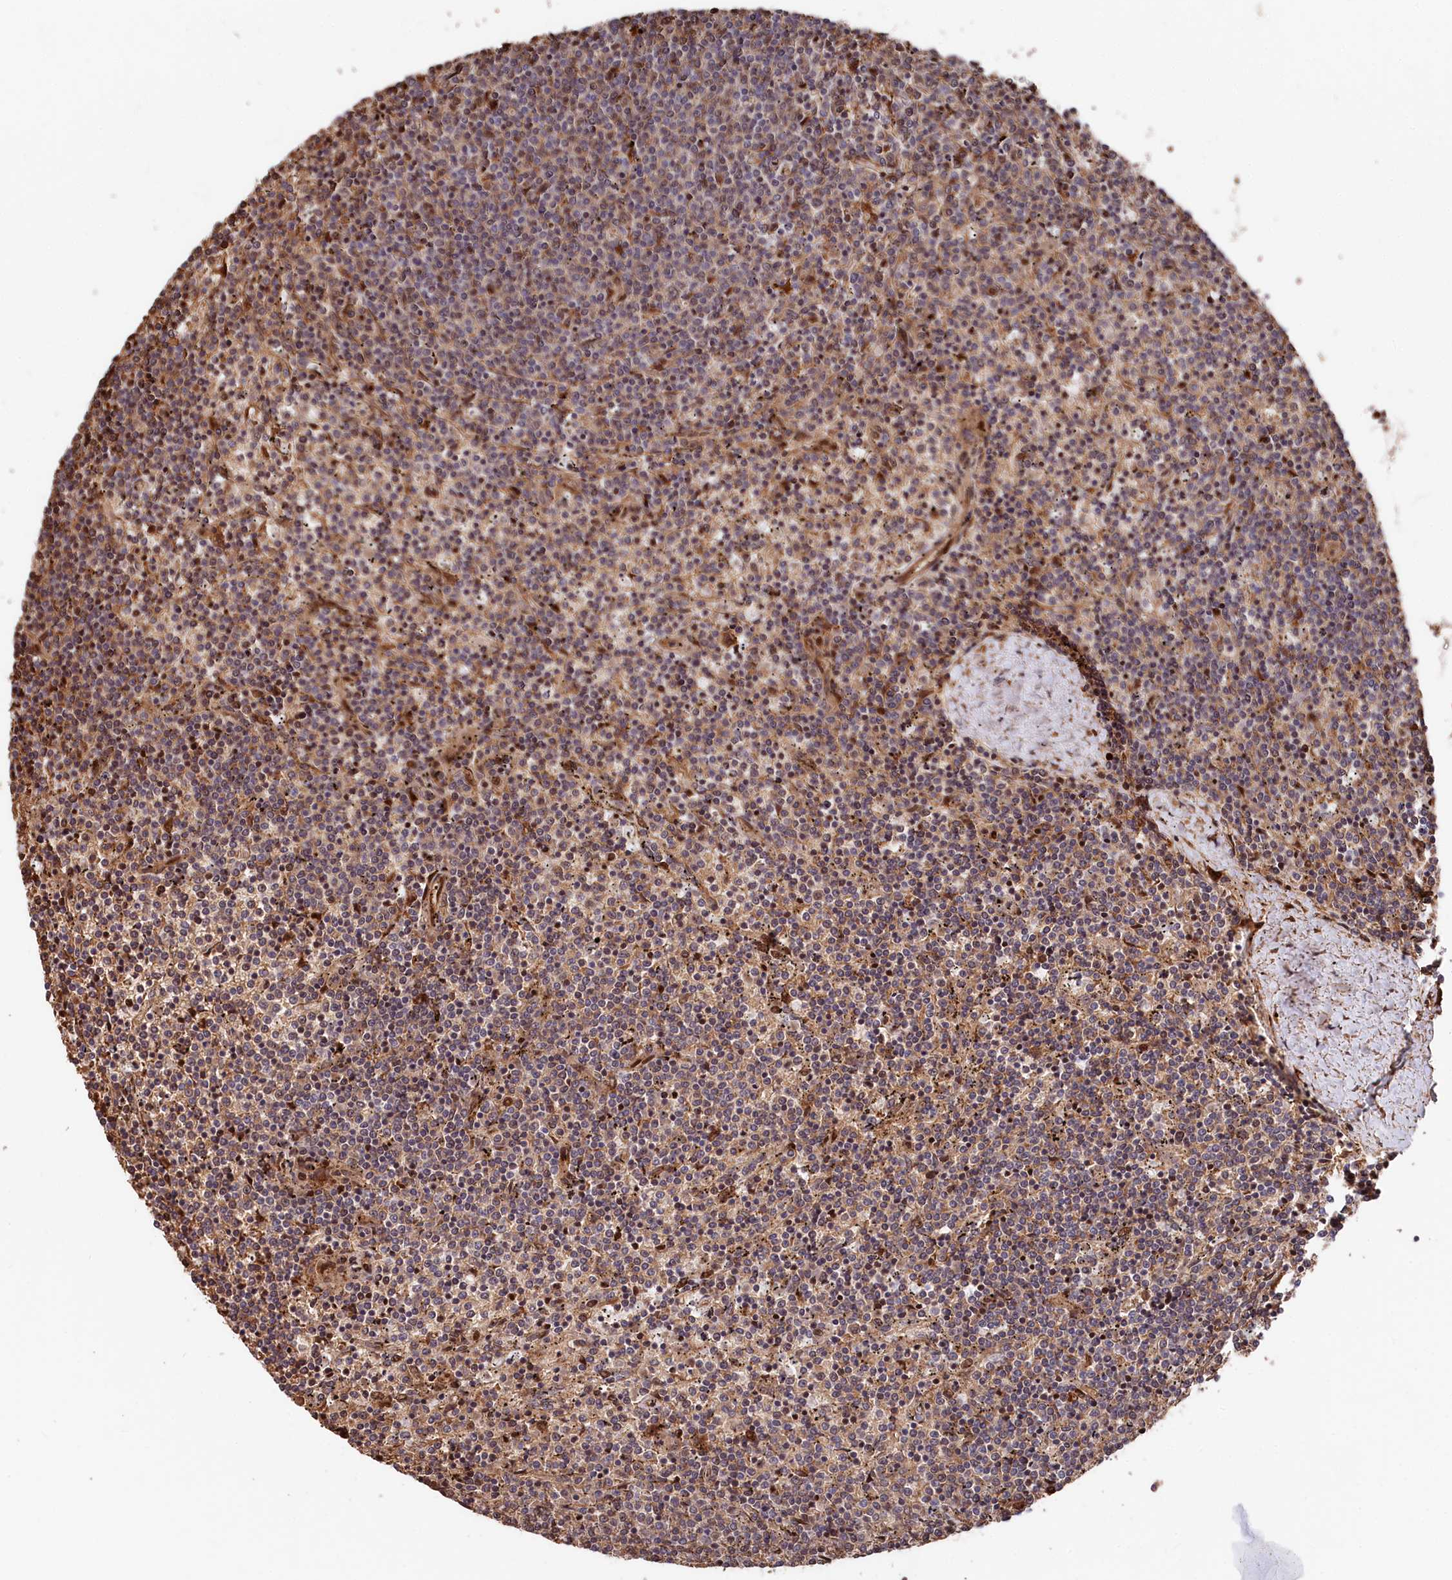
{"staining": {"intensity": "weak", "quantity": "25%-75%", "location": "cytoplasmic/membranous"}, "tissue": "lymphoma", "cell_type": "Tumor cells", "image_type": "cancer", "snomed": [{"axis": "morphology", "description": "Malignant lymphoma, non-Hodgkin's type, Low grade"}, {"axis": "topography", "description": "Spleen"}], "caption": "Malignant lymphoma, non-Hodgkin's type (low-grade) stained with a brown dye displays weak cytoplasmic/membranous positive positivity in approximately 25%-75% of tumor cells.", "gene": "TNKS1BP1", "patient": {"sex": "female", "age": 50}}